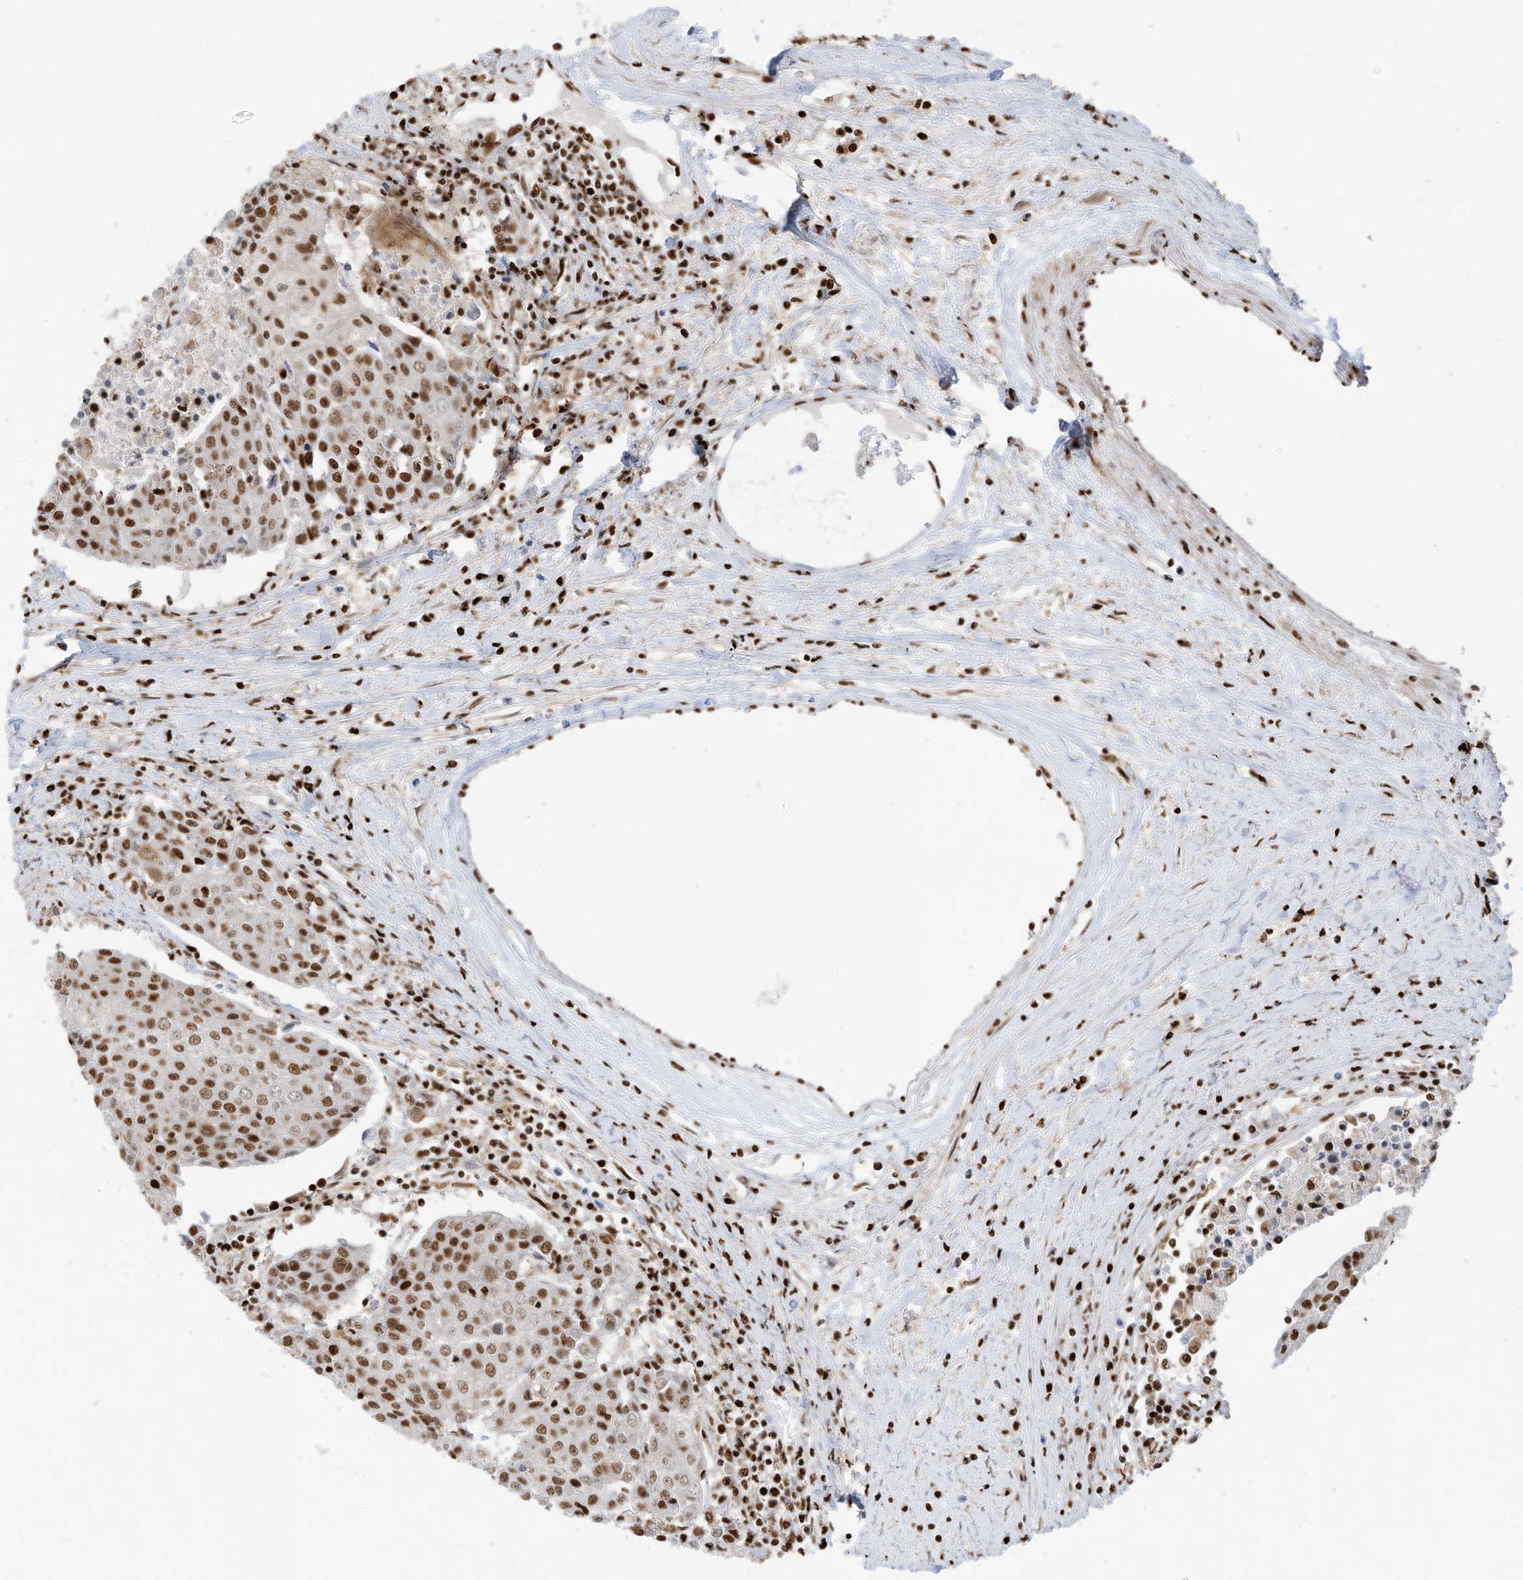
{"staining": {"intensity": "strong", "quantity": ">75%", "location": "nuclear"}, "tissue": "urothelial cancer", "cell_type": "Tumor cells", "image_type": "cancer", "snomed": [{"axis": "morphology", "description": "Urothelial carcinoma, High grade"}, {"axis": "topography", "description": "Urinary bladder"}], "caption": "Tumor cells show high levels of strong nuclear positivity in approximately >75% of cells in human urothelial cancer. Nuclei are stained in blue.", "gene": "SAMD15", "patient": {"sex": "female", "age": 85}}